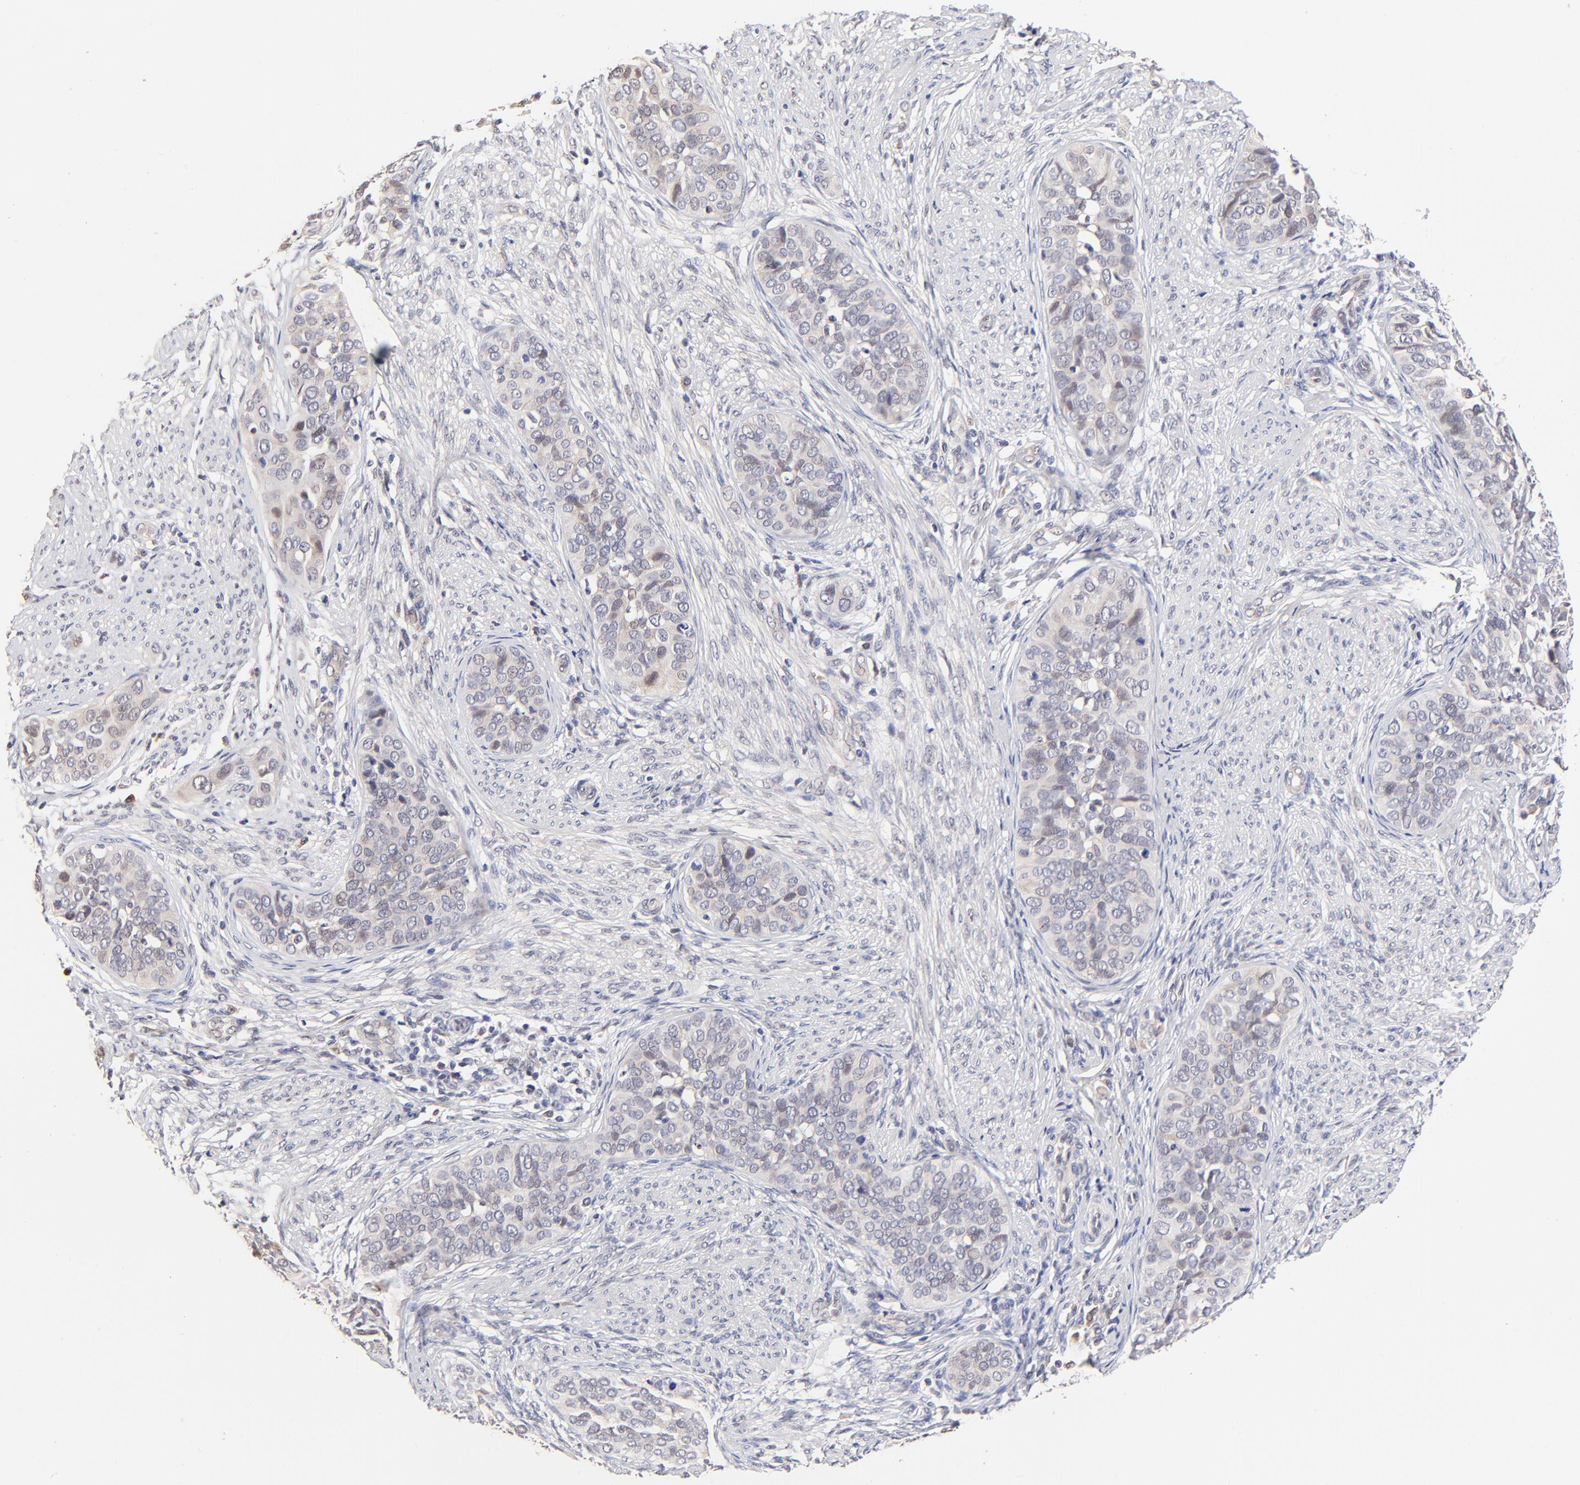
{"staining": {"intensity": "weak", "quantity": "25%-75%", "location": "cytoplasmic/membranous"}, "tissue": "cervical cancer", "cell_type": "Tumor cells", "image_type": "cancer", "snomed": [{"axis": "morphology", "description": "Squamous cell carcinoma, NOS"}, {"axis": "topography", "description": "Cervix"}], "caption": "Human cervical cancer stained with a brown dye displays weak cytoplasmic/membranous positive staining in about 25%-75% of tumor cells.", "gene": "ZNF10", "patient": {"sex": "female", "age": 31}}